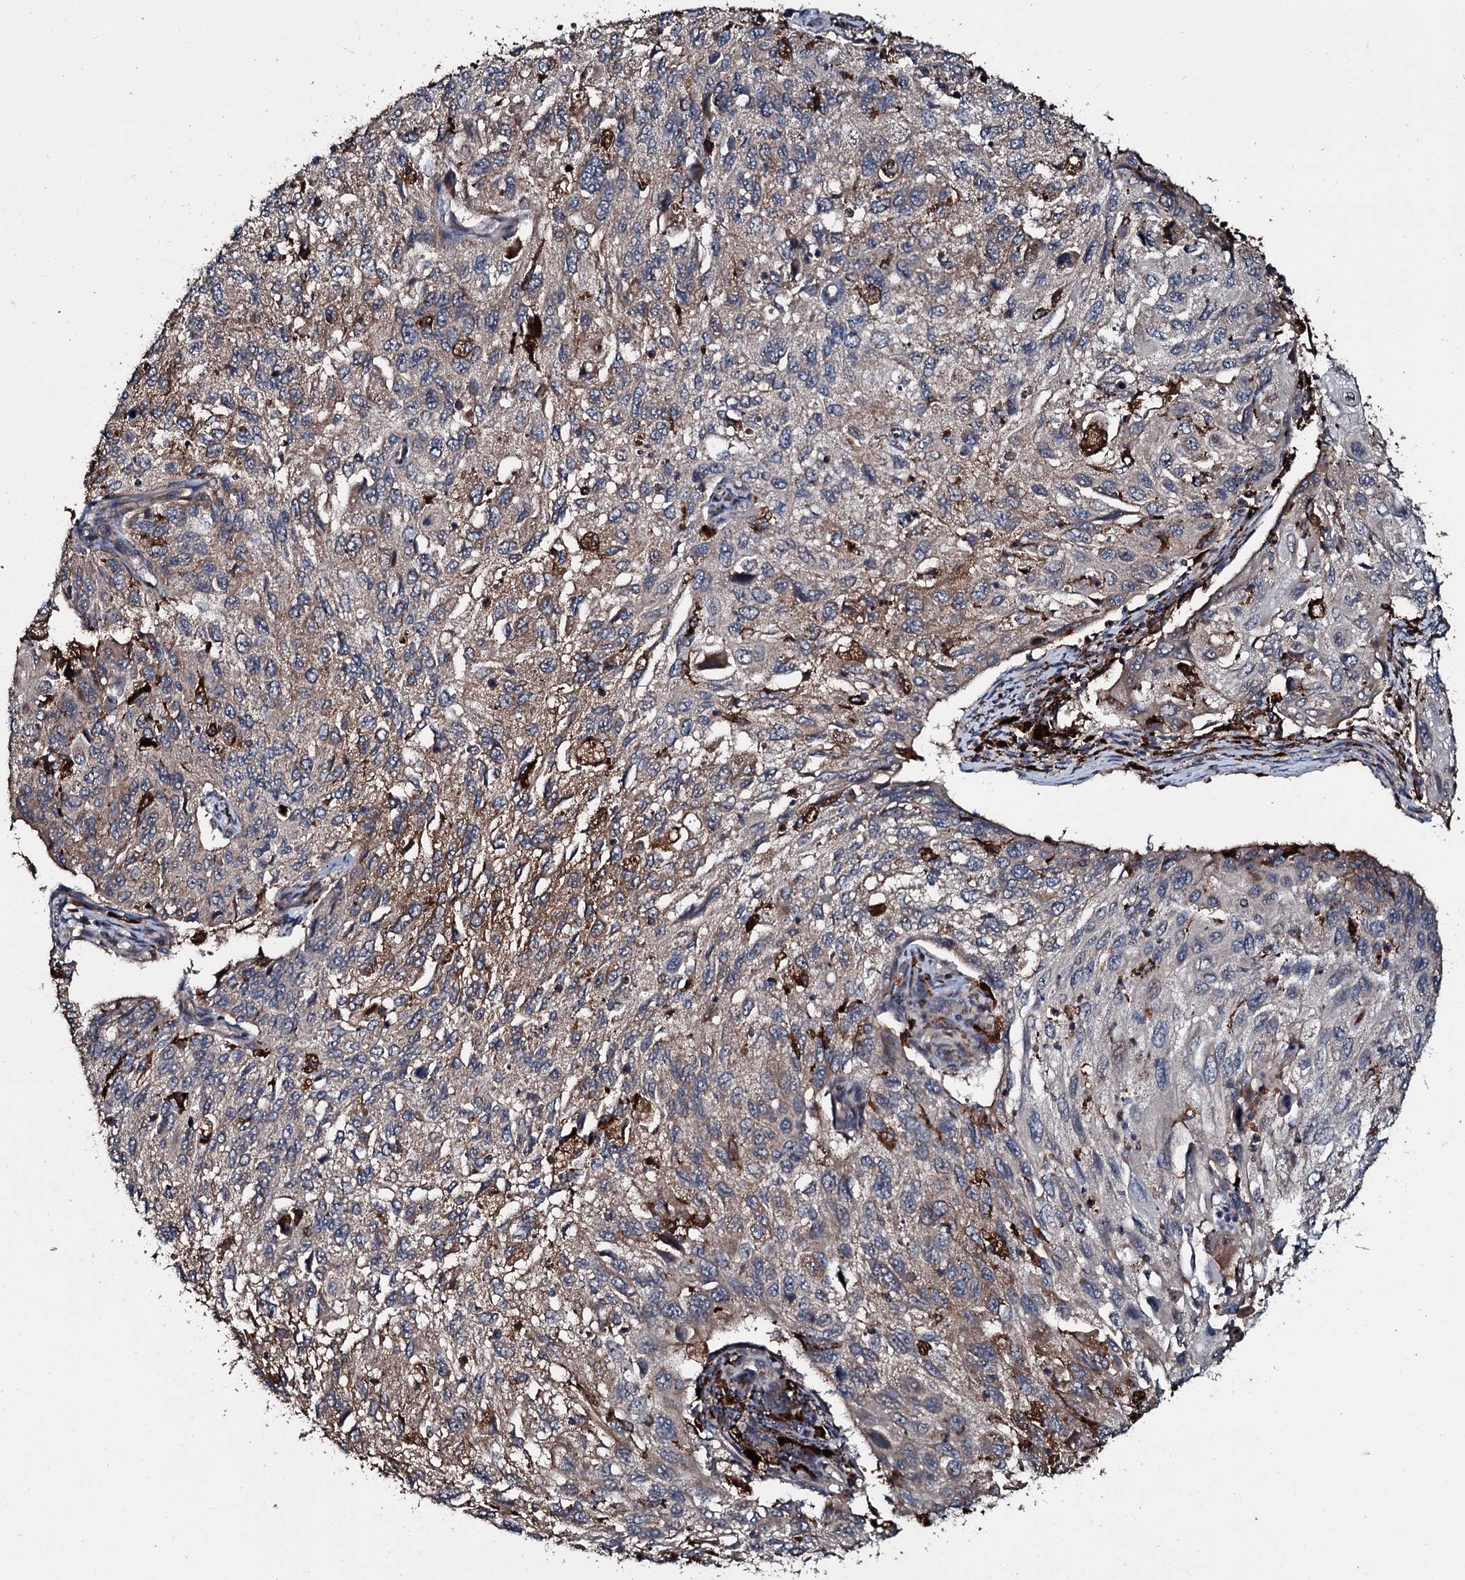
{"staining": {"intensity": "moderate", "quantity": "<25%", "location": "cytoplasmic/membranous"}, "tissue": "cervical cancer", "cell_type": "Tumor cells", "image_type": "cancer", "snomed": [{"axis": "morphology", "description": "Squamous cell carcinoma, NOS"}, {"axis": "topography", "description": "Cervix"}], "caption": "A micrograph of human squamous cell carcinoma (cervical) stained for a protein exhibits moderate cytoplasmic/membranous brown staining in tumor cells.", "gene": "TPGS2", "patient": {"sex": "female", "age": 70}}